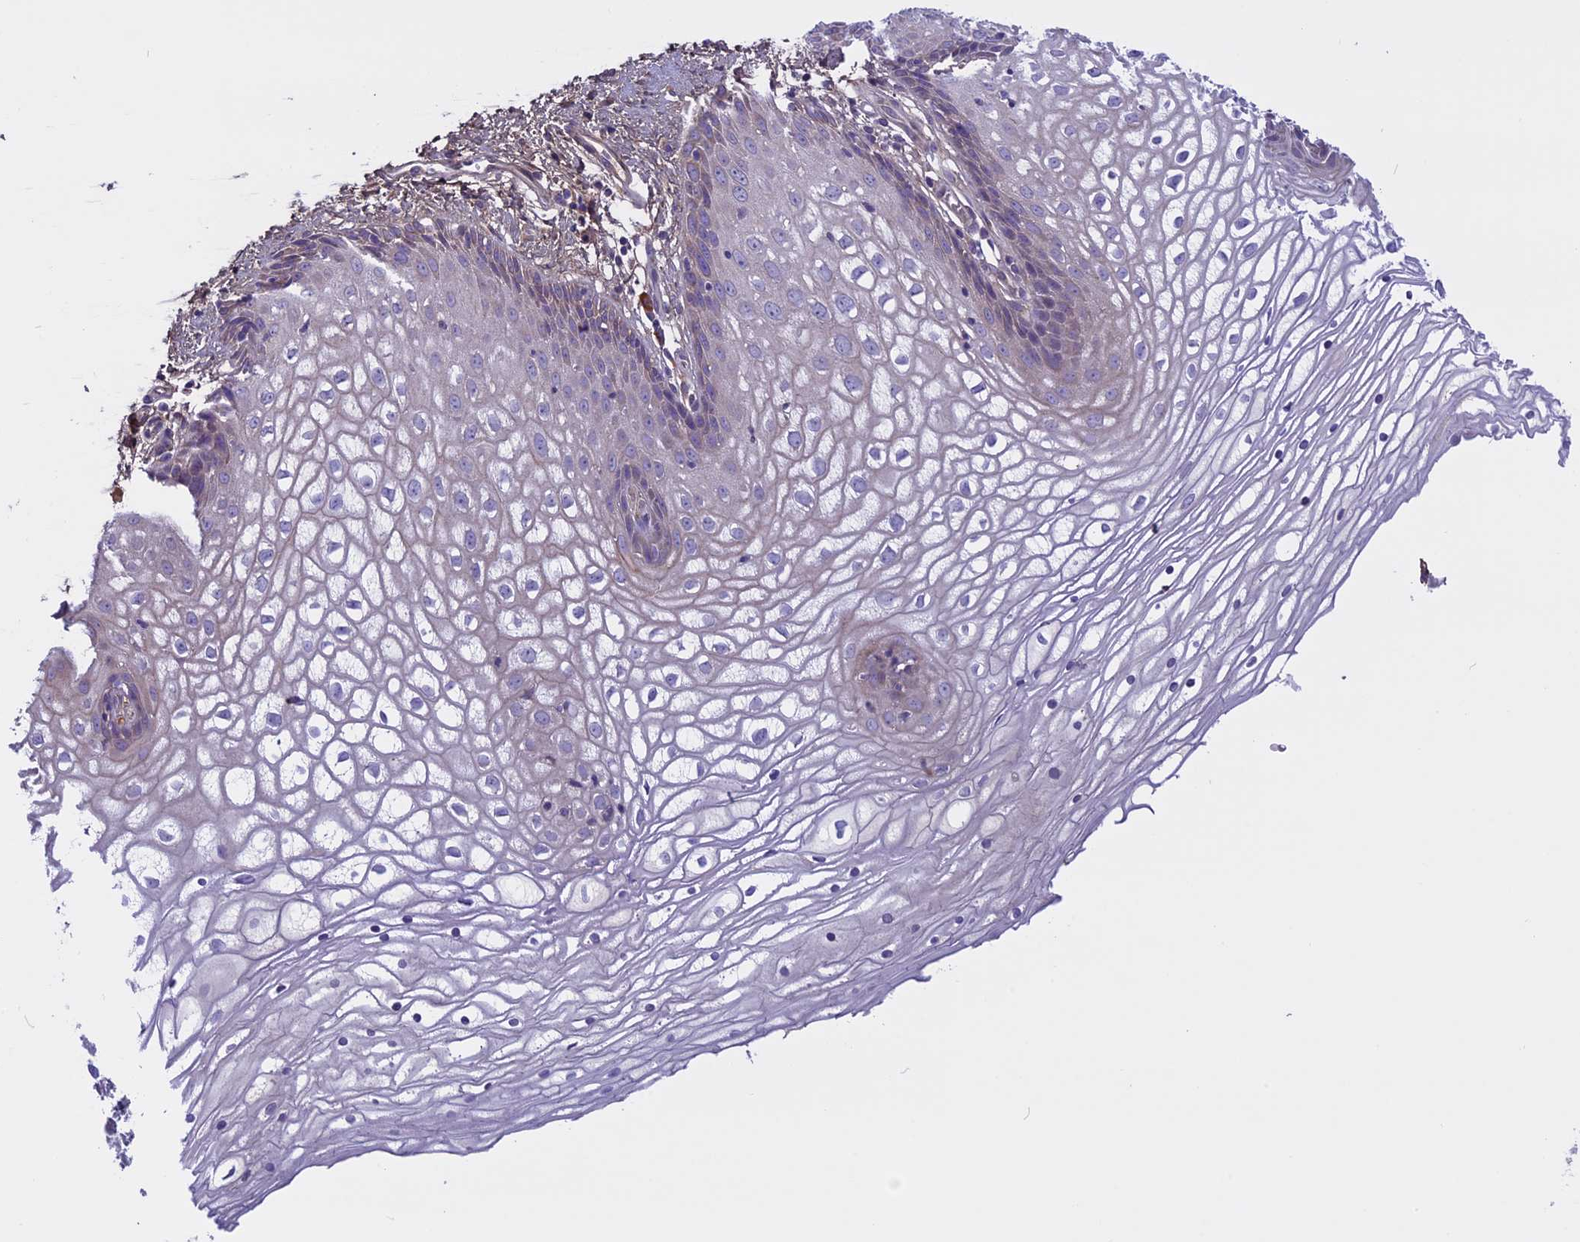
{"staining": {"intensity": "negative", "quantity": "none", "location": "none"}, "tissue": "vagina", "cell_type": "Squamous epithelial cells", "image_type": "normal", "snomed": [{"axis": "morphology", "description": "Normal tissue, NOS"}, {"axis": "topography", "description": "Vagina"}], "caption": "This is a histopathology image of IHC staining of benign vagina, which shows no staining in squamous epithelial cells. Nuclei are stained in blue.", "gene": "DCTN5", "patient": {"sex": "female", "age": 34}}